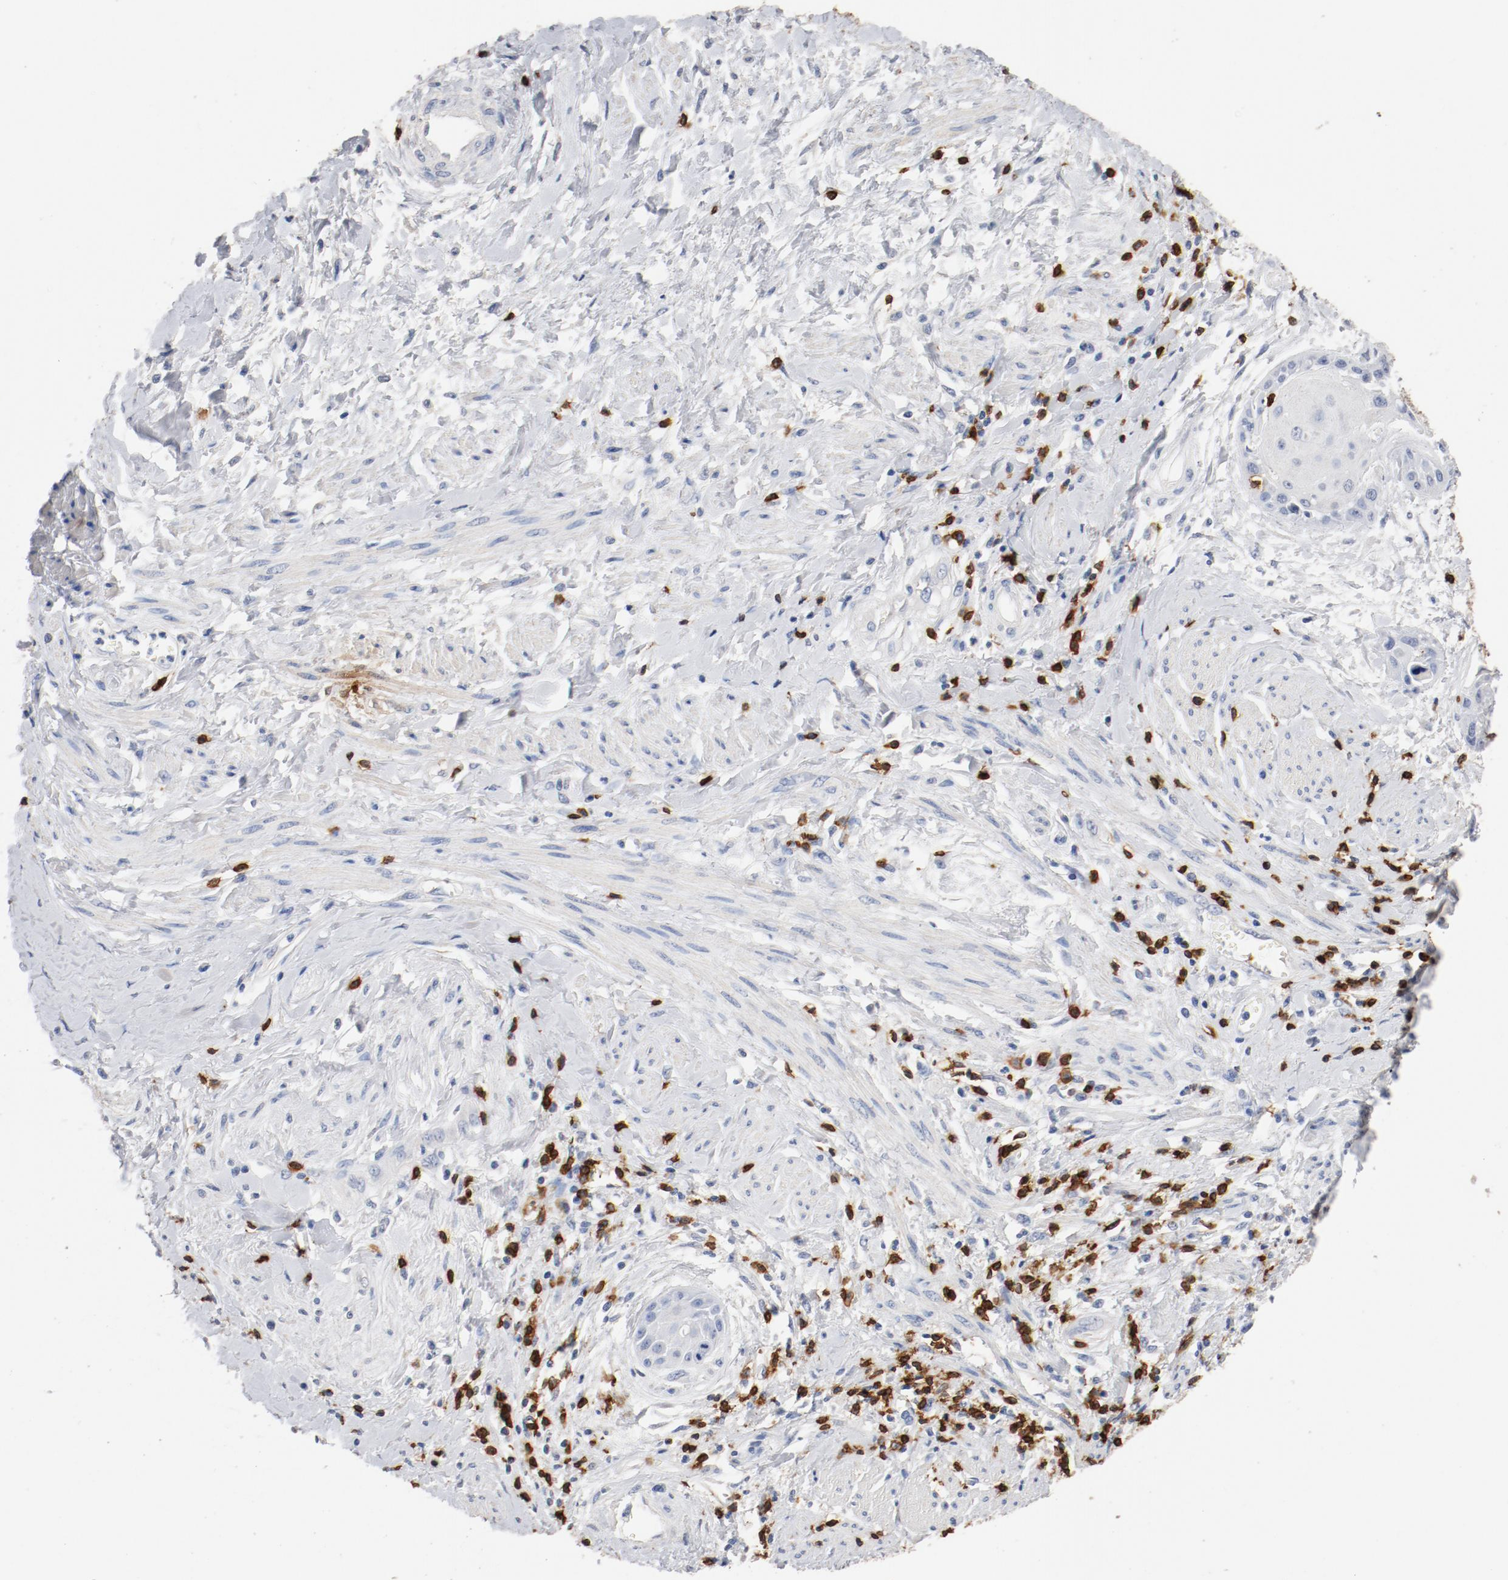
{"staining": {"intensity": "negative", "quantity": "none", "location": "none"}, "tissue": "cervical cancer", "cell_type": "Tumor cells", "image_type": "cancer", "snomed": [{"axis": "morphology", "description": "Squamous cell carcinoma, NOS"}, {"axis": "topography", "description": "Cervix"}], "caption": "An immunohistochemistry photomicrograph of cervical cancer is shown. There is no staining in tumor cells of cervical cancer.", "gene": "CD247", "patient": {"sex": "female", "age": 57}}